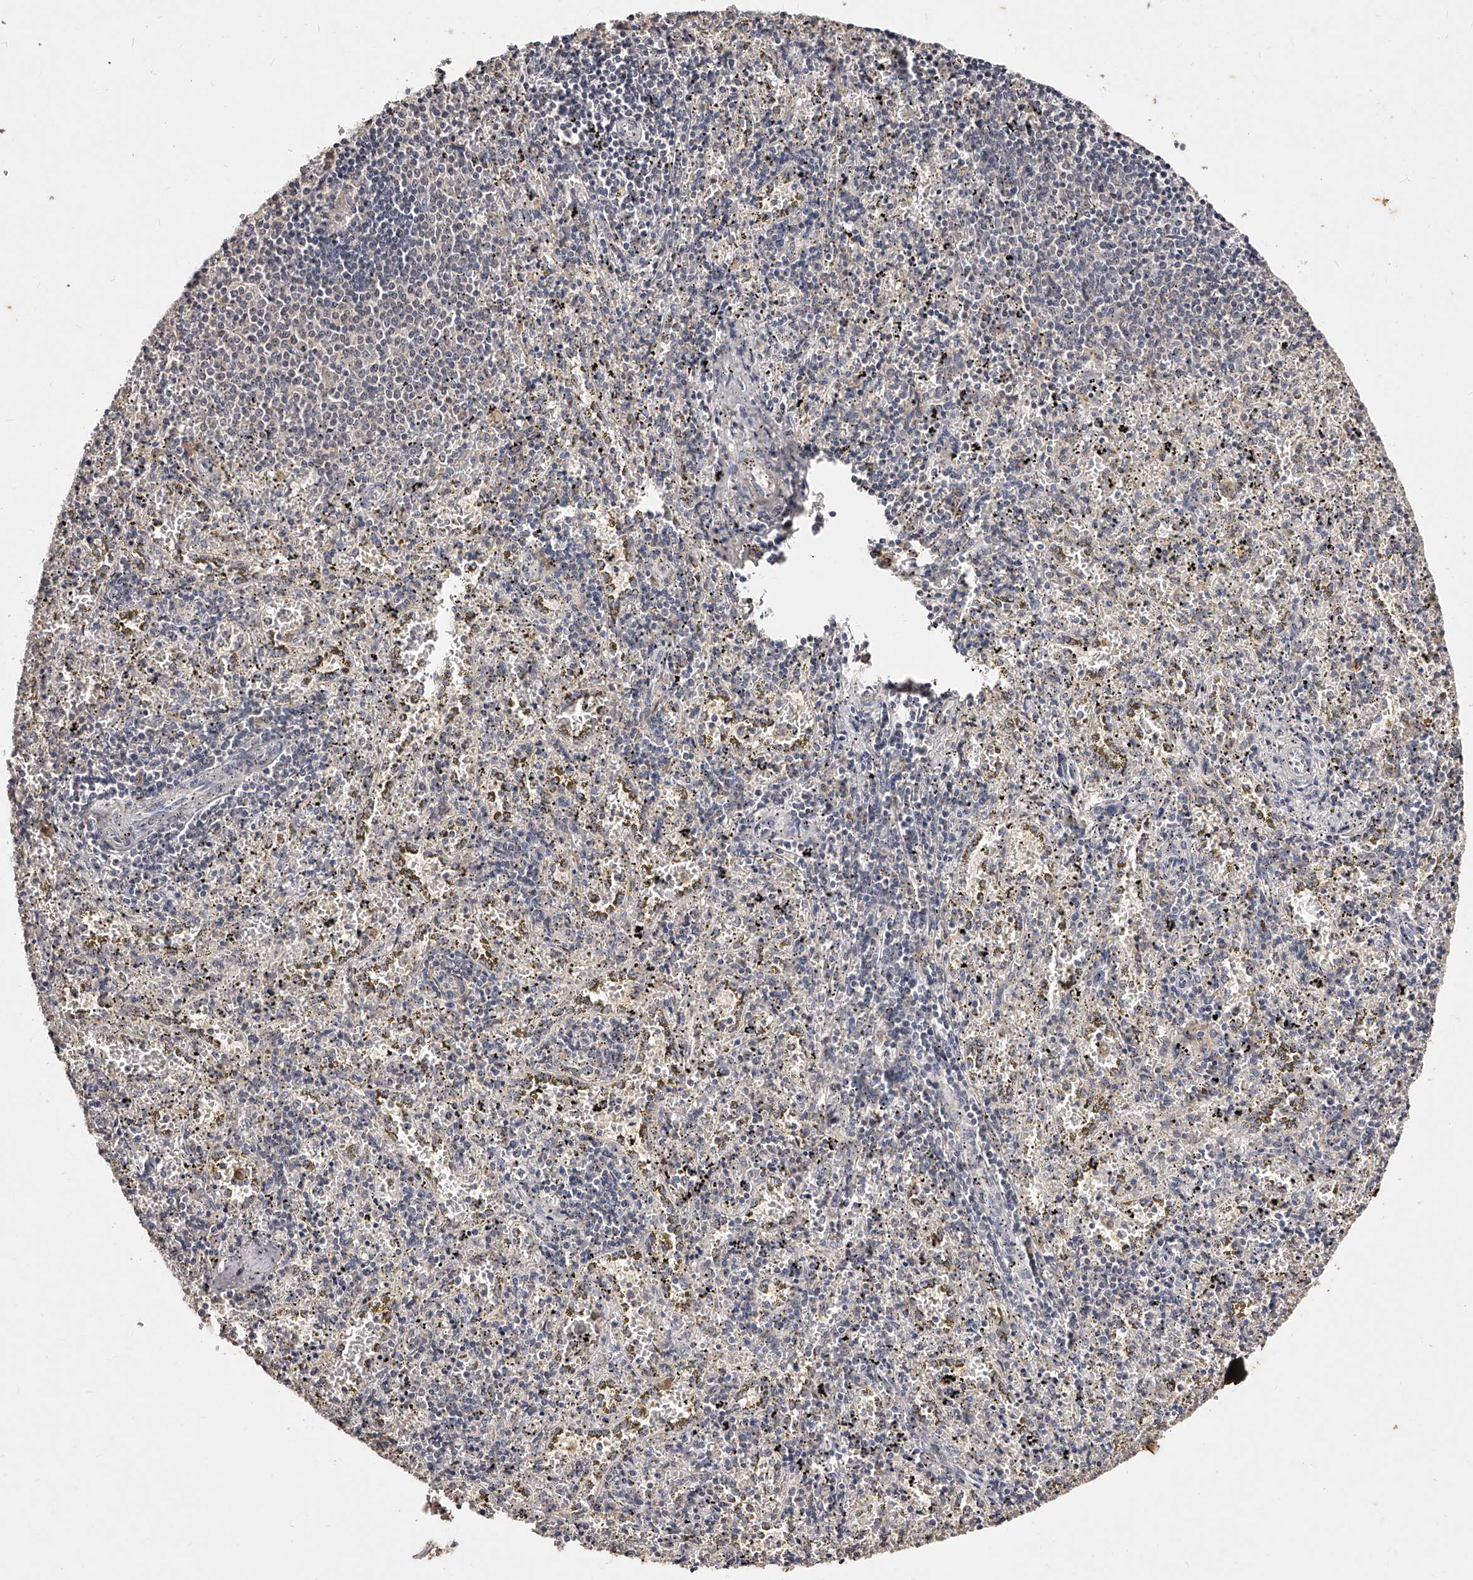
{"staining": {"intensity": "negative", "quantity": "none", "location": "none"}, "tissue": "spleen", "cell_type": "Cells in red pulp", "image_type": "normal", "snomed": [{"axis": "morphology", "description": "Normal tissue, NOS"}, {"axis": "topography", "description": "Spleen"}], "caption": "Human spleen stained for a protein using immunohistochemistry reveals no positivity in cells in red pulp.", "gene": "PHACTR1", "patient": {"sex": "male", "age": 11}}